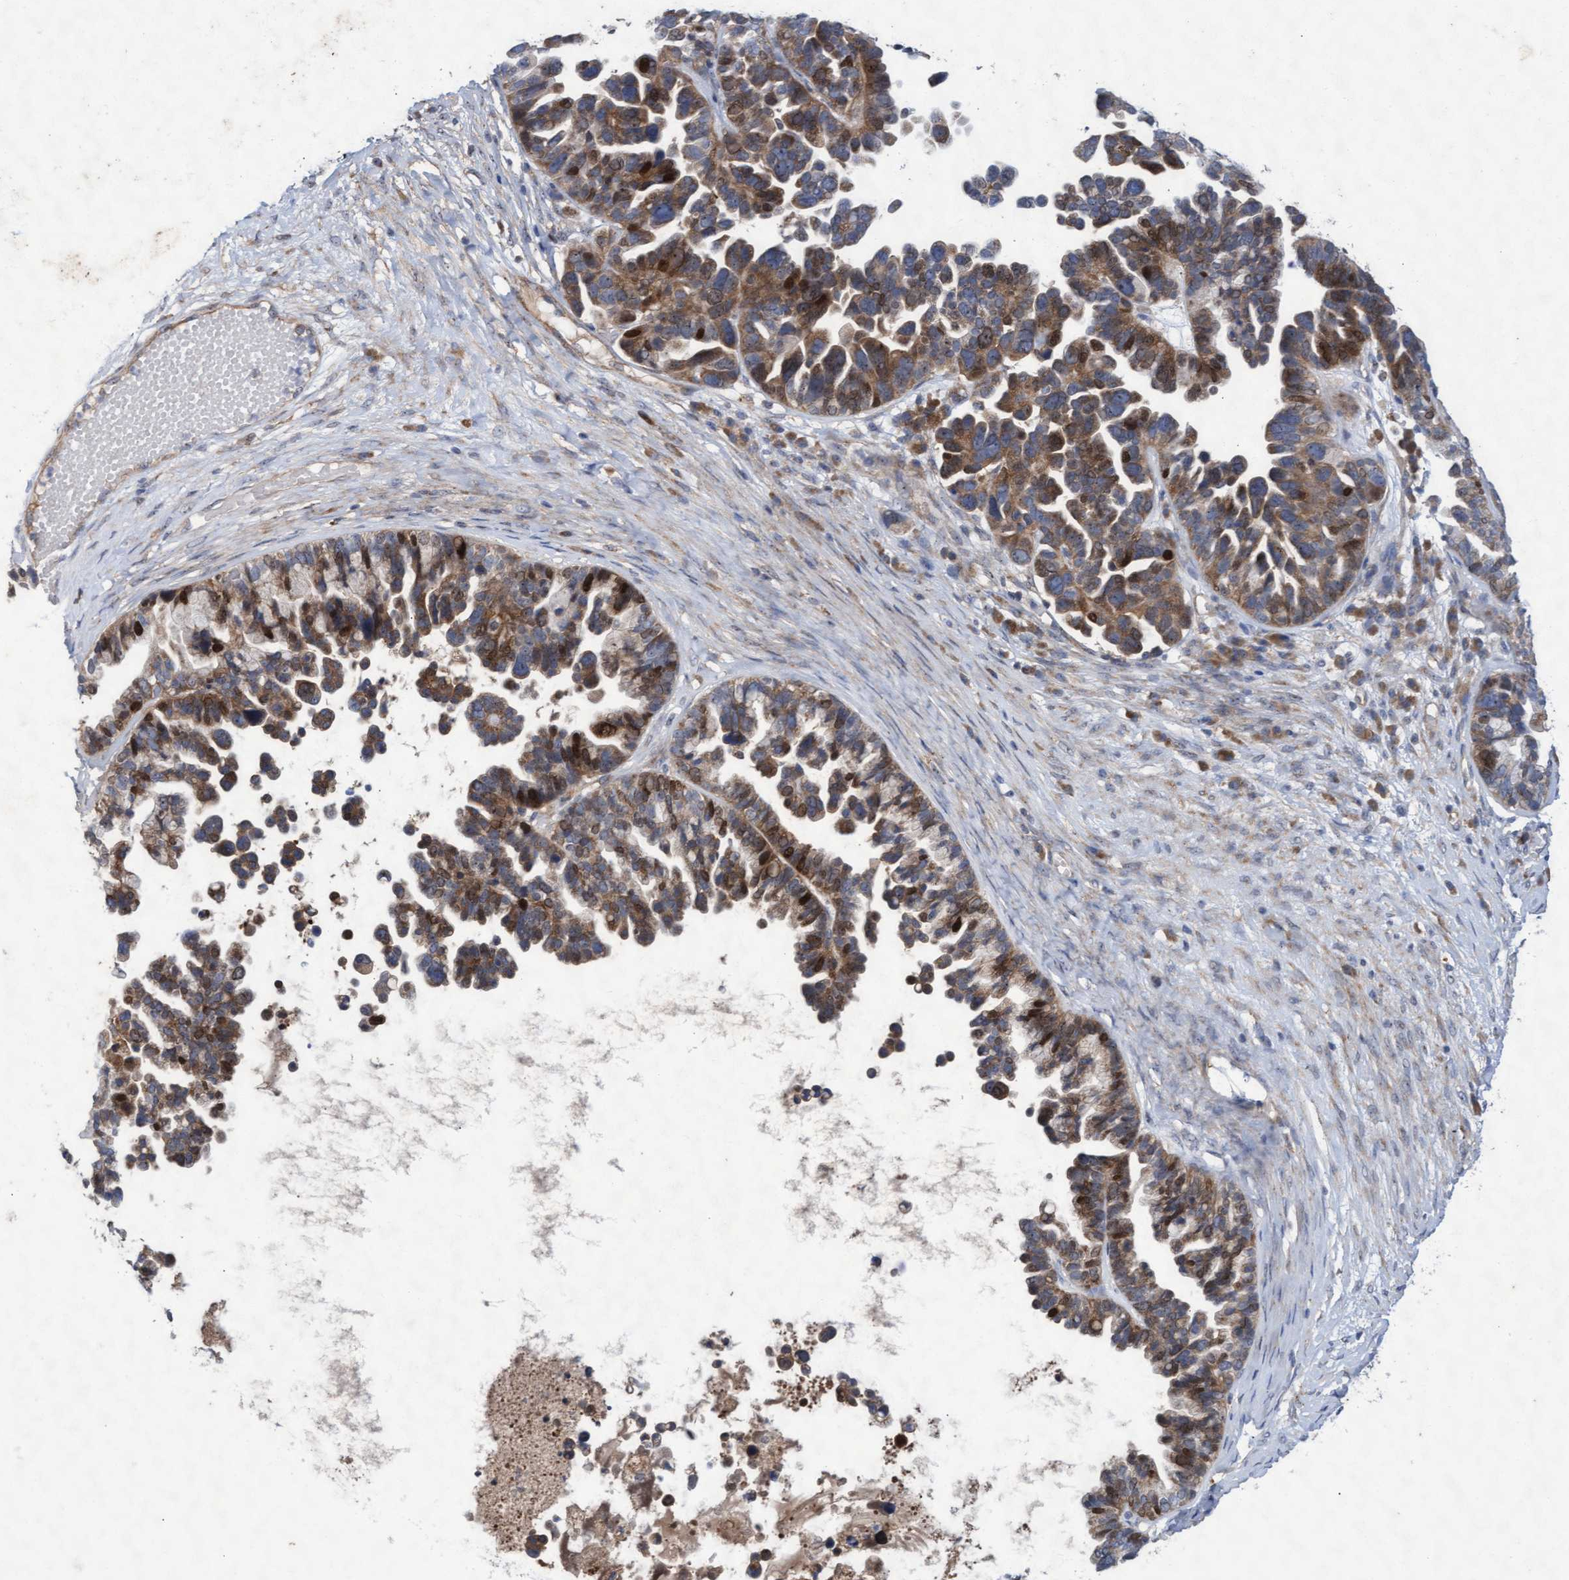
{"staining": {"intensity": "moderate", "quantity": ">75%", "location": "cytoplasmic/membranous,nuclear"}, "tissue": "ovarian cancer", "cell_type": "Tumor cells", "image_type": "cancer", "snomed": [{"axis": "morphology", "description": "Cystadenocarcinoma, serous, NOS"}, {"axis": "topography", "description": "Ovary"}], "caption": "Moderate cytoplasmic/membranous and nuclear expression is appreciated in approximately >75% of tumor cells in ovarian serous cystadenocarcinoma.", "gene": "ABCF2", "patient": {"sex": "female", "age": 56}}